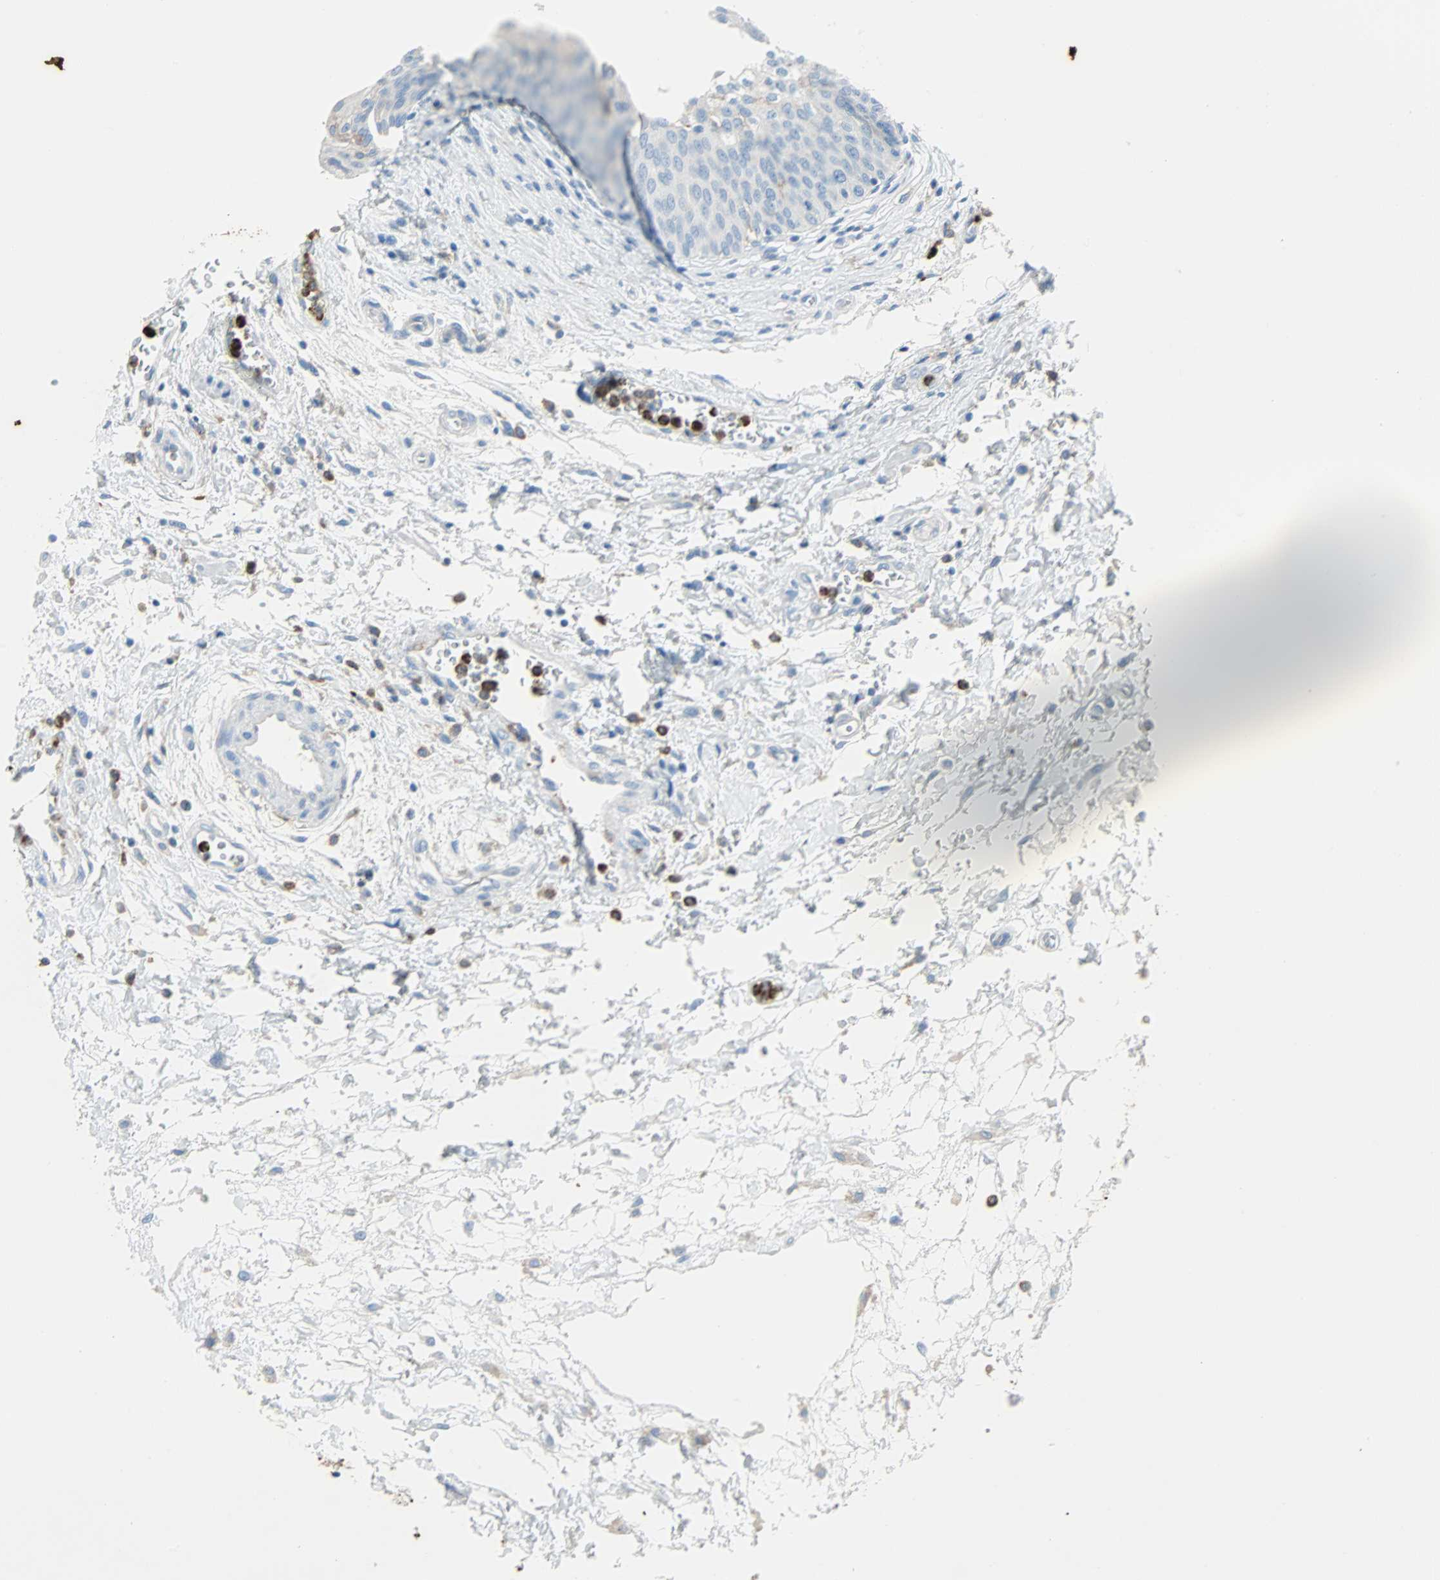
{"staining": {"intensity": "negative", "quantity": "none", "location": "none"}, "tissue": "urinary bladder", "cell_type": "Urothelial cells", "image_type": "normal", "snomed": [{"axis": "morphology", "description": "Normal tissue, NOS"}, {"axis": "topography", "description": "Smooth muscle"}, {"axis": "topography", "description": "Urinary bladder"}], "caption": "Micrograph shows no significant protein expression in urothelial cells of benign urinary bladder.", "gene": "CLEC4A", "patient": {"sex": "male", "age": 35}}